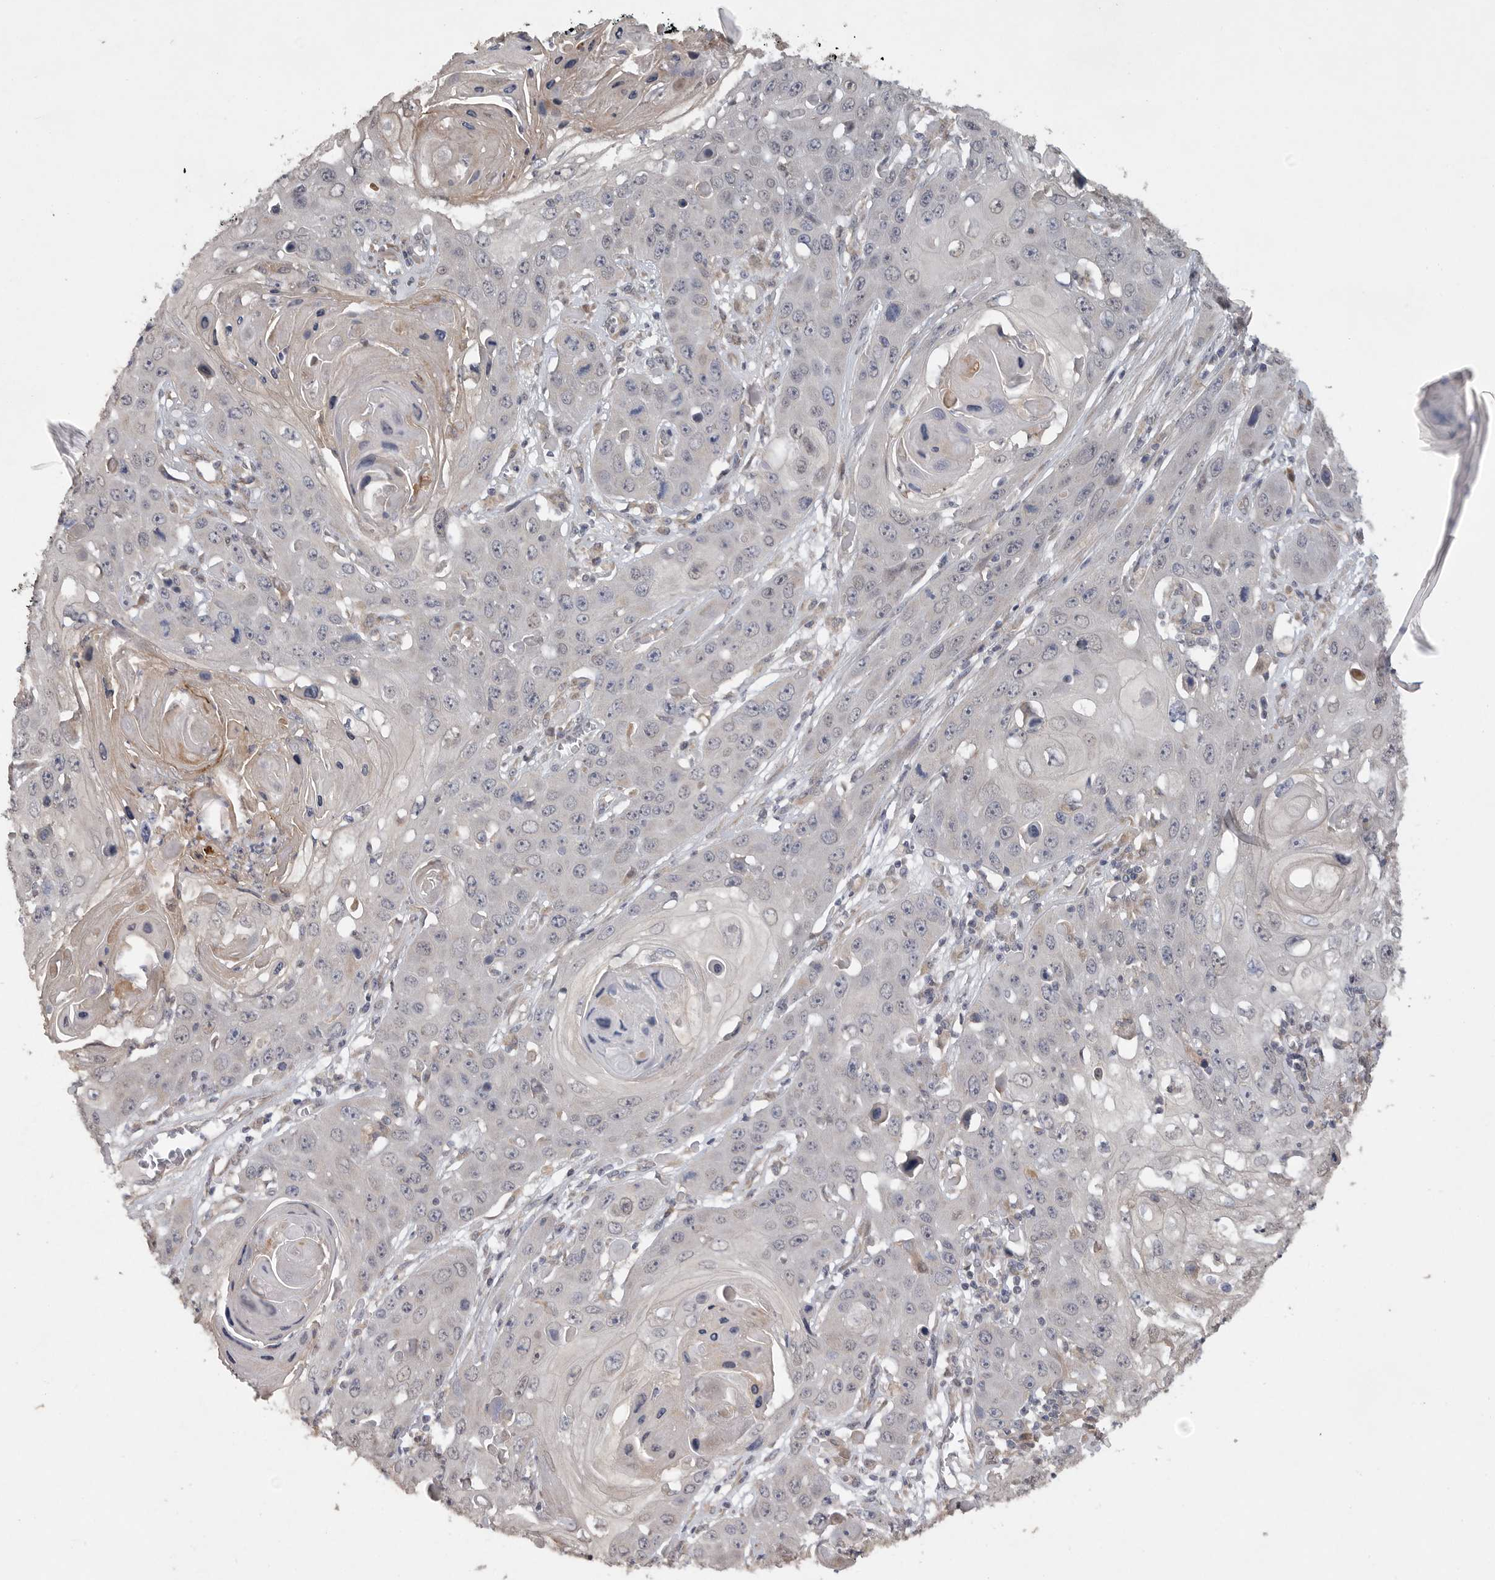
{"staining": {"intensity": "negative", "quantity": "none", "location": "none"}, "tissue": "skin cancer", "cell_type": "Tumor cells", "image_type": "cancer", "snomed": [{"axis": "morphology", "description": "Squamous cell carcinoma, NOS"}, {"axis": "topography", "description": "Skin"}], "caption": "This is an immunohistochemistry micrograph of human skin squamous cell carcinoma. There is no staining in tumor cells.", "gene": "EDEM3", "patient": {"sex": "male", "age": 55}}